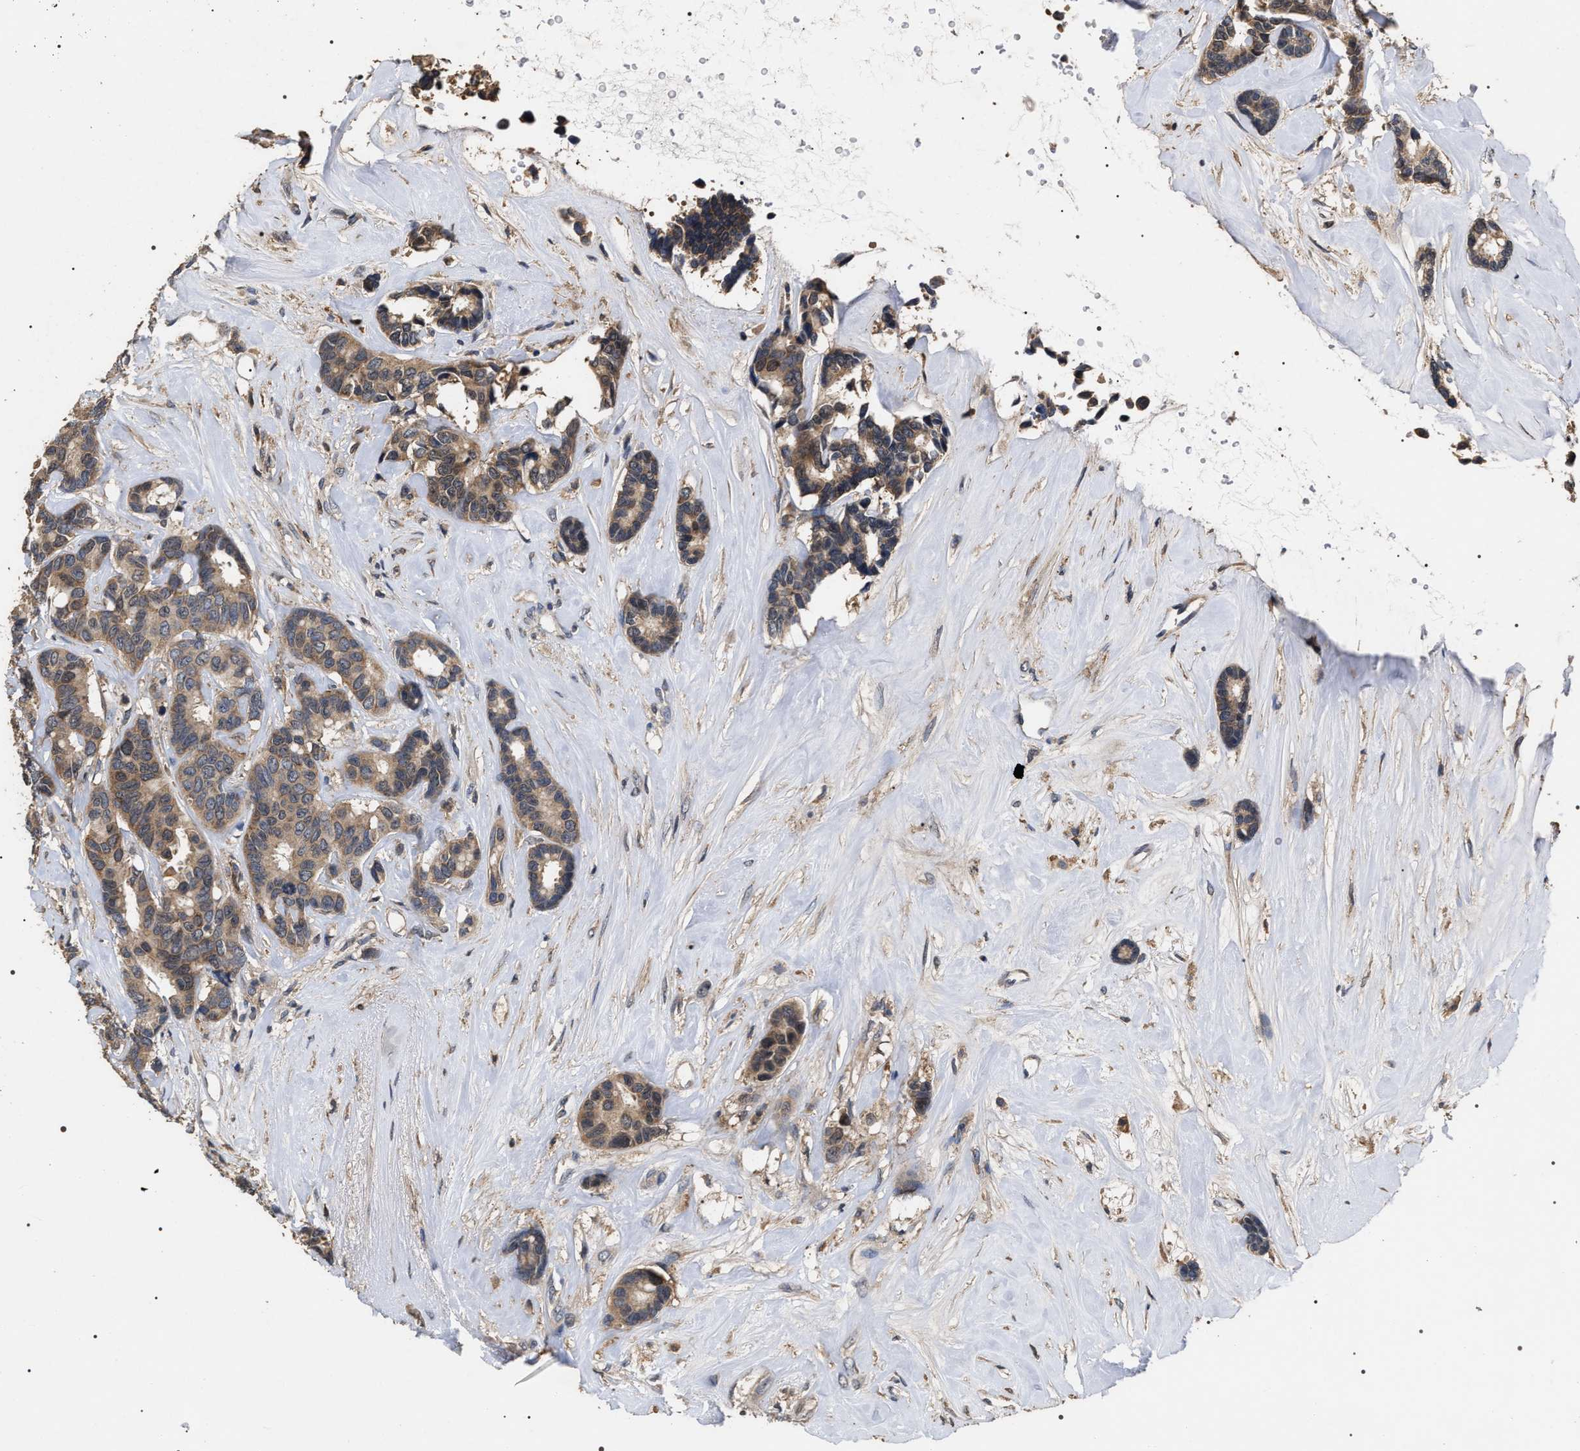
{"staining": {"intensity": "moderate", "quantity": ">75%", "location": "cytoplasmic/membranous"}, "tissue": "breast cancer", "cell_type": "Tumor cells", "image_type": "cancer", "snomed": [{"axis": "morphology", "description": "Duct carcinoma"}, {"axis": "topography", "description": "Breast"}], "caption": "A brown stain shows moderate cytoplasmic/membranous staining of a protein in human breast cancer tumor cells.", "gene": "UPF3A", "patient": {"sex": "female", "age": 87}}